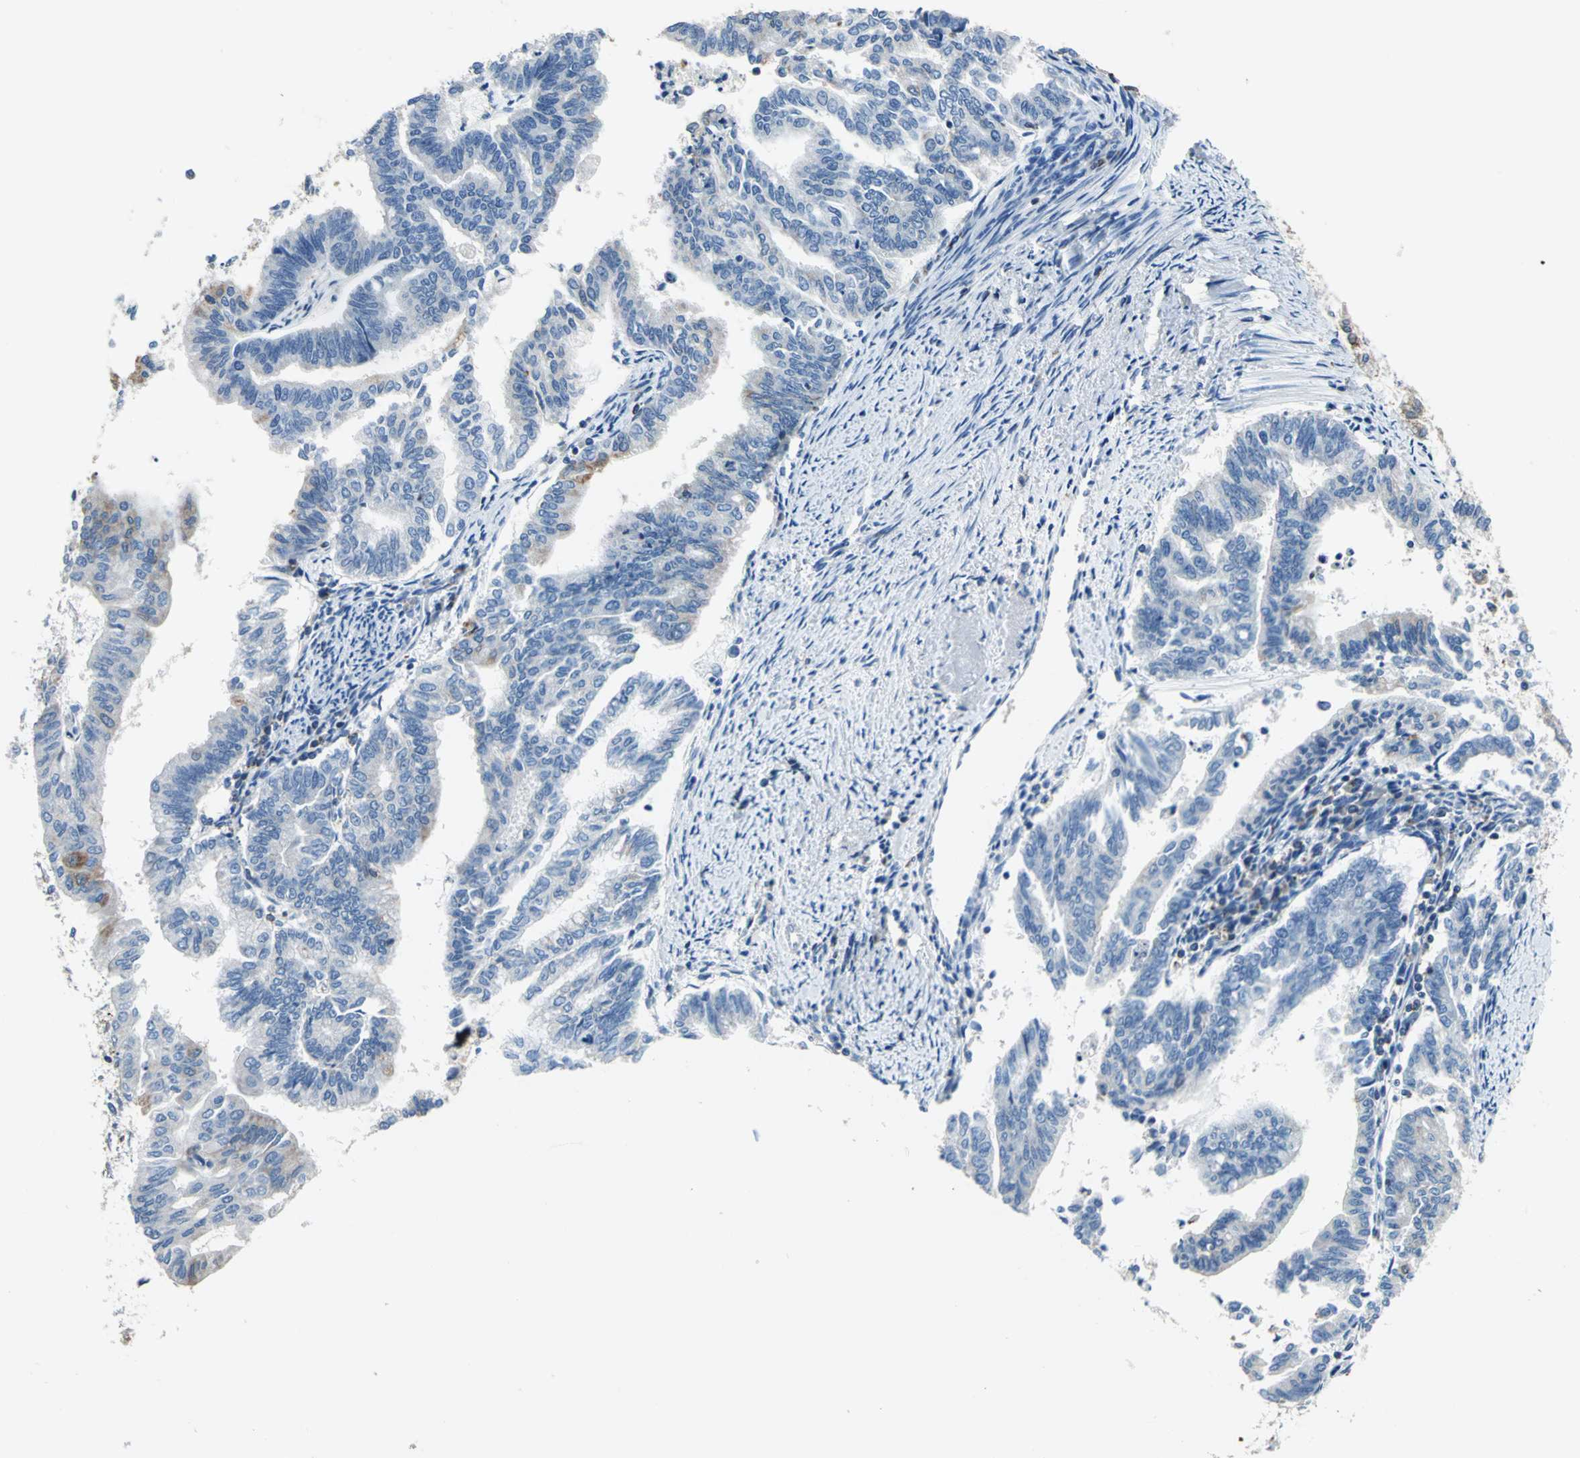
{"staining": {"intensity": "moderate", "quantity": "<25%", "location": "cytoplasmic/membranous"}, "tissue": "endometrial cancer", "cell_type": "Tumor cells", "image_type": "cancer", "snomed": [{"axis": "morphology", "description": "Adenocarcinoma, NOS"}, {"axis": "topography", "description": "Endometrium"}], "caption": "IHC (DAB (3,3'-diaminobenzidine)) staining of human endometrial cancer (adenocarcinoma) shows moderate cytoplasmic/membranous protein staining in about <25% of tumor cells.", "gene": "SEPTIN6", "patient": {"sex": "female", "age": 79}}